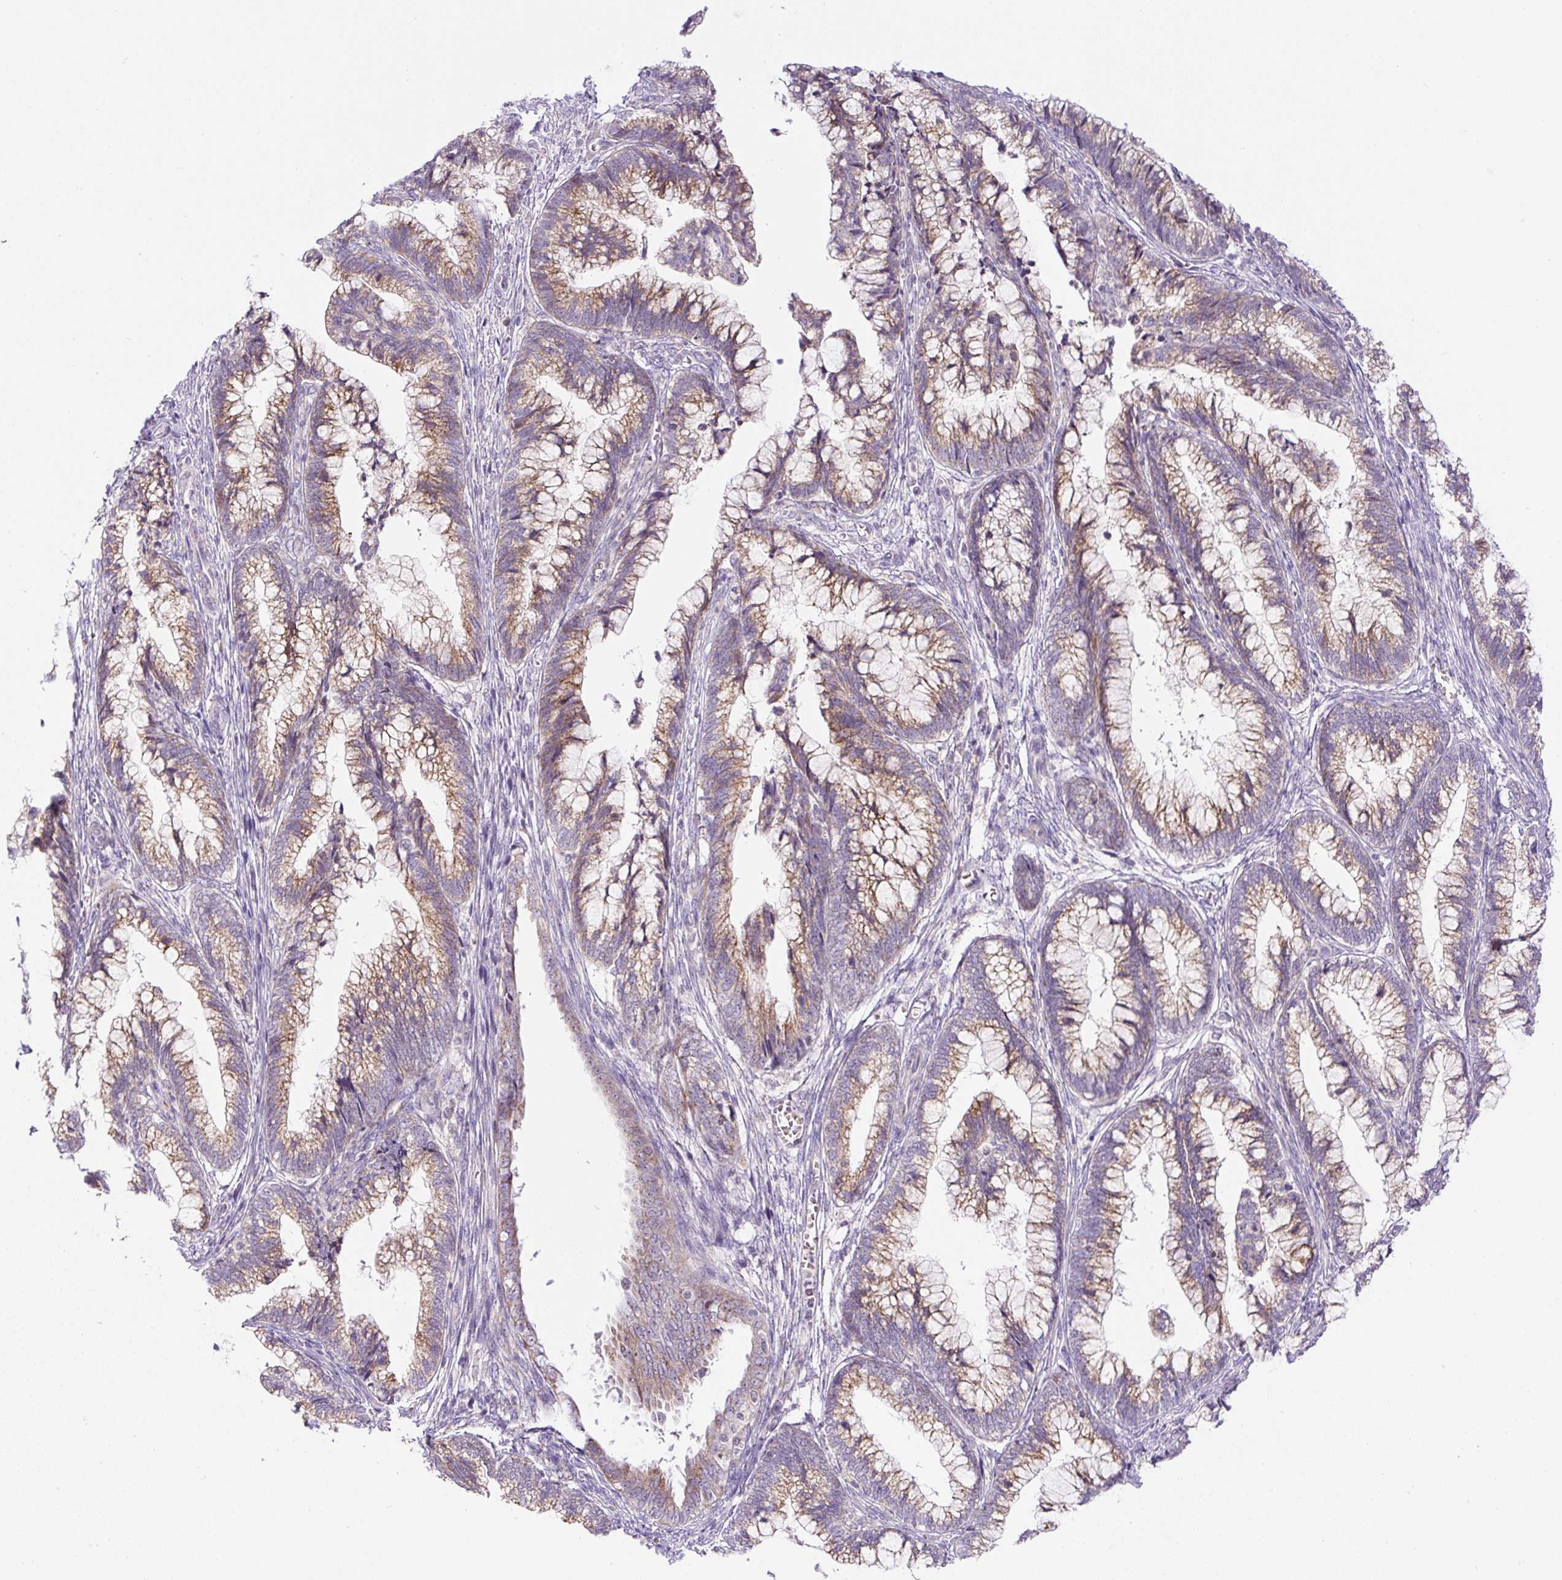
{"staining": {"intensity": "moderate", "quantity": ">75%", "location": "cytoplasmic/membranous"}, "tissue": "cervical cancer", "cell_type": "Tumor cells", "image_type": "cancer", "snomed": [{"axis": "morphology", "description": "Adenocarcinoma, NOS"}, {"axis": "topography", "description": "Cervix"}], "caption": "Protein analysis of cervical cancer (adenocarcinoma) tissue reveals moderate cytoplasmic/membranous expression in about >75% of tumor cells.", "gene": "ZNF596", "patient": {"sex": "female", "age": 44}}